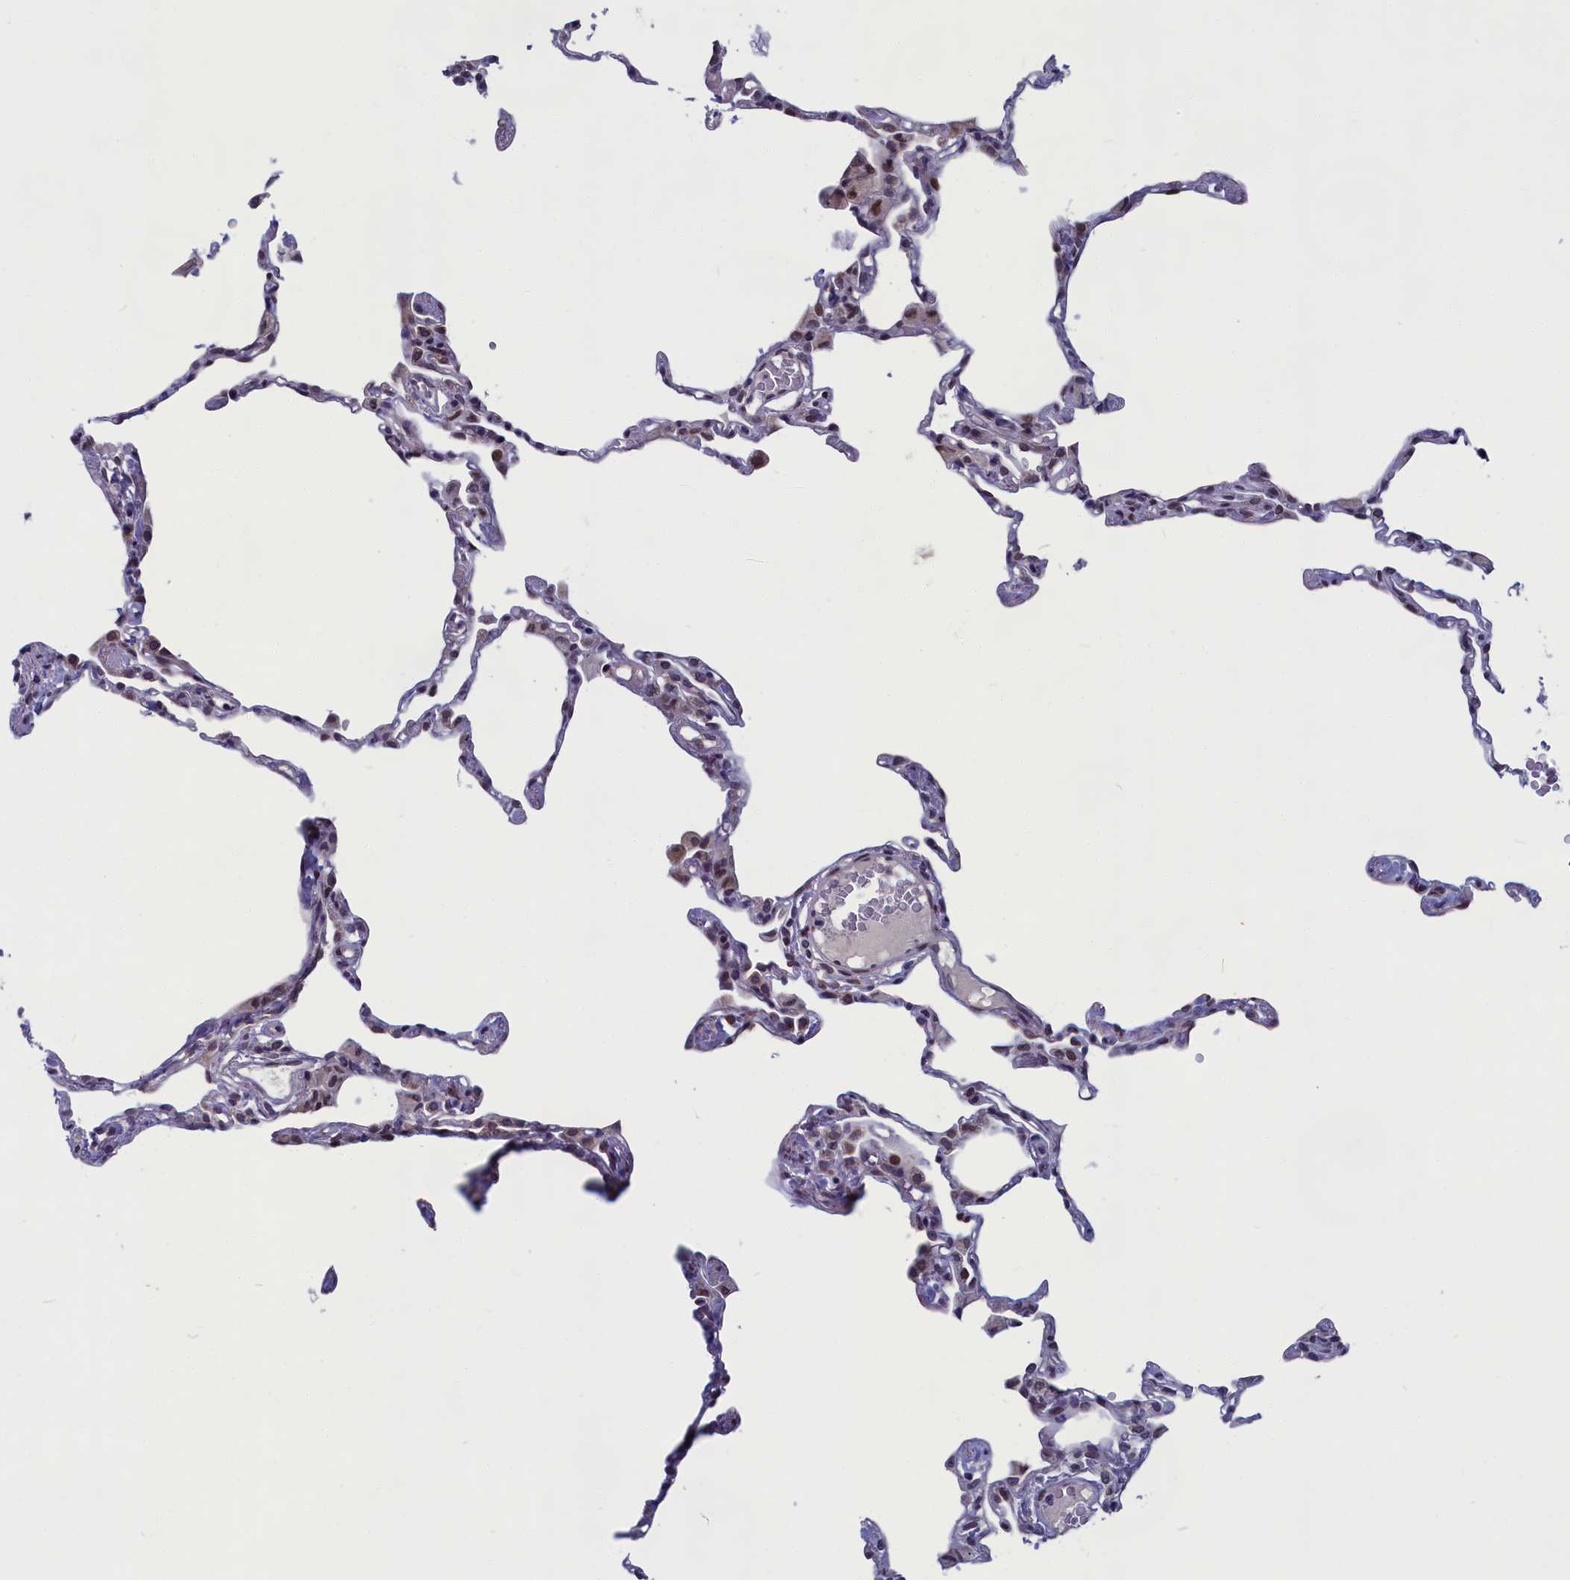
{"staining": {"intensity": "weak", "quantity": "25%-75%", "location": "nuclear"}, "tissue": "lung", "cell_type": "Alveolar cells", "image_type": "normal", "snomed": [{"axis": "morphology", "description": "Normal tissue, NOS"}, {"axis": "topography", "description": "Lung"}], "caption": "IHC image of benign lung: human lung stained using immunohistochemistry exhibits low levels of weak protein expression localized specifically in the nuclear of alveolar cells, appearing as a nuclear brown color.", "gene": "GPSM1", "patient": {"sex": "female", "age": 49}}